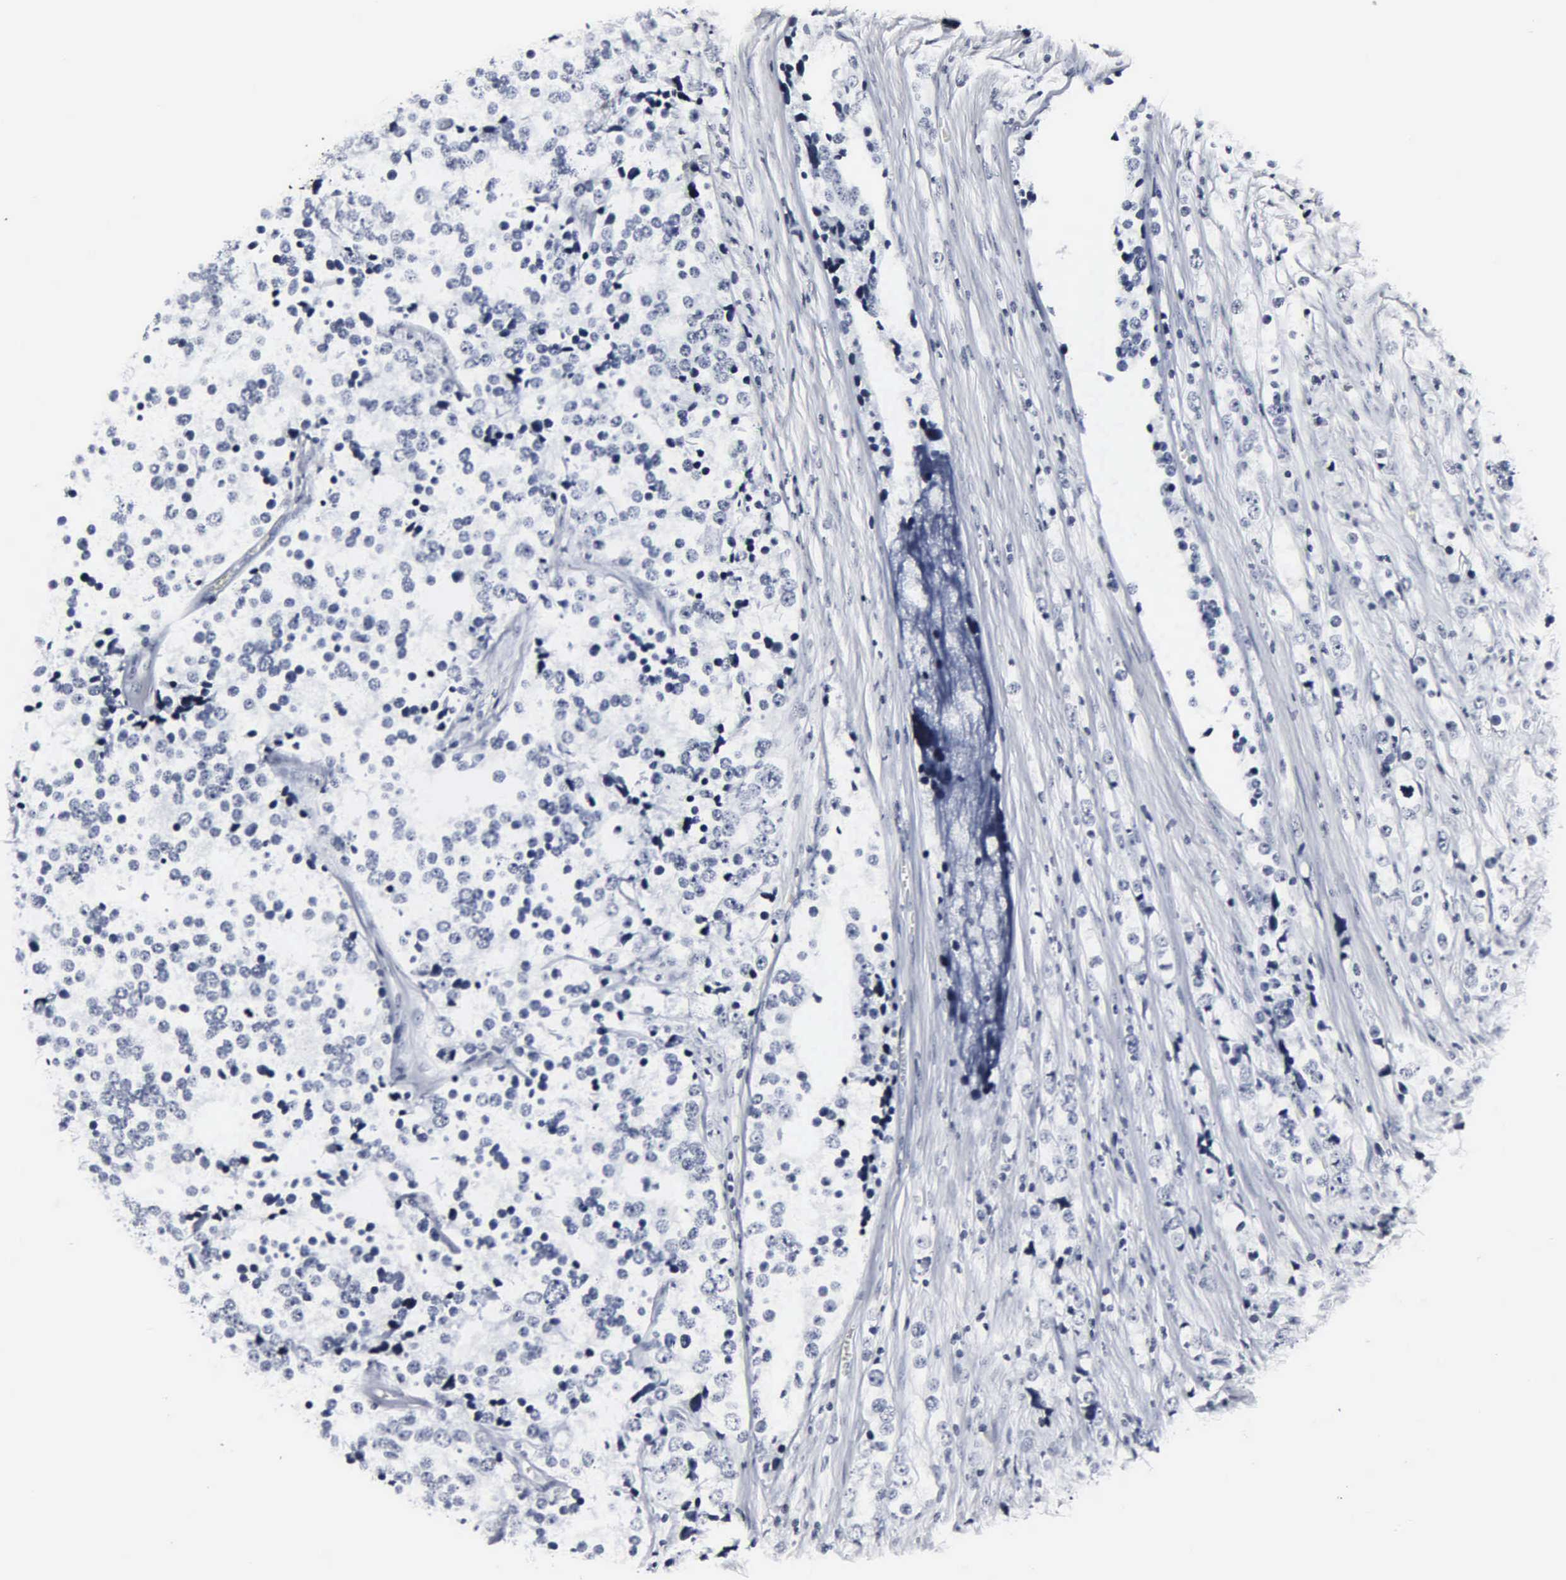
{"staining": {"intensity": "negative", "quantity": "none", "location": "none"}, "tissue": "prostate cancer", "cell_type": "Tumor cells", "image_type": "cancer", "snomed": [{"axis": "morphology", "description": "Adenocarcinoma, High grade"}, {"axis": "topography", "description": "Prostate"}], "caption": "Immunohistochemistry (IHC) image of prostate high-grade adenocarcinoma stained for a protein (brown), which shows no expression in tumor cells. (DAB (3,3'-diaminobenzidine) immunohistochemistry (IHC) visualized using brightfield microscopy, high magnification).", "gene": "DGCR2", "patient": {"sex": "male", "age": 71}}